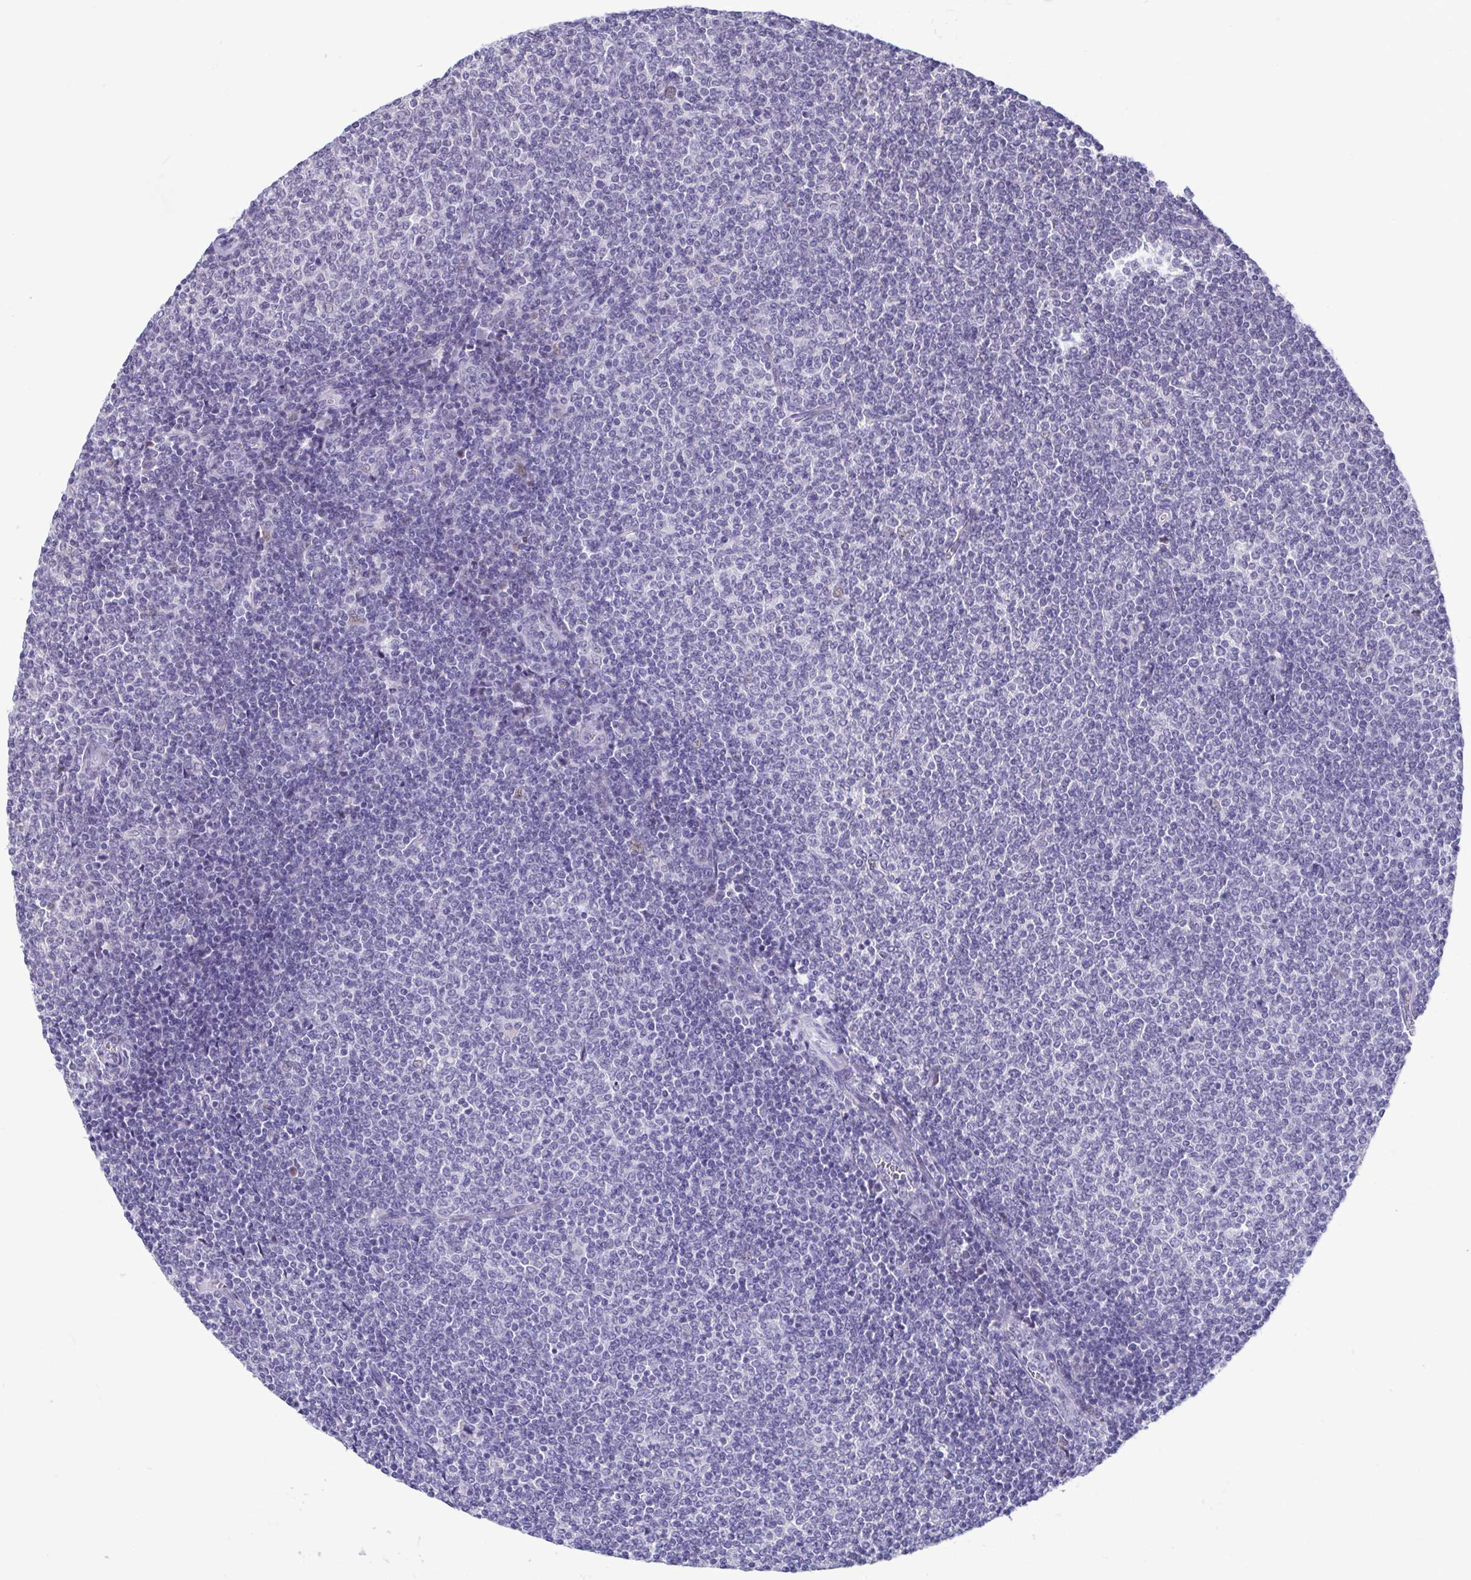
{"staining": {"intensity": "negative", "quantity": "none", "location": "none"}, "tissue": "lymphoma", "cell_type": "Tumor cells", "image_type": "cancer", "snomed": [{"axis": "morphology", "description": "Malignant lymphoma, non-Hodgkin's type, Low grade"}, {"axis": "topography", "description": "Lymph node"}], "caption": "This is an immunohistochemistry (IHC) photomicrograph of malignant lymphoma, non-Hodgkin's type (low-grade). There is no staining in tumor cells.", "gene": "PERM1", "patient": {"sex": "male", "age": 52}}